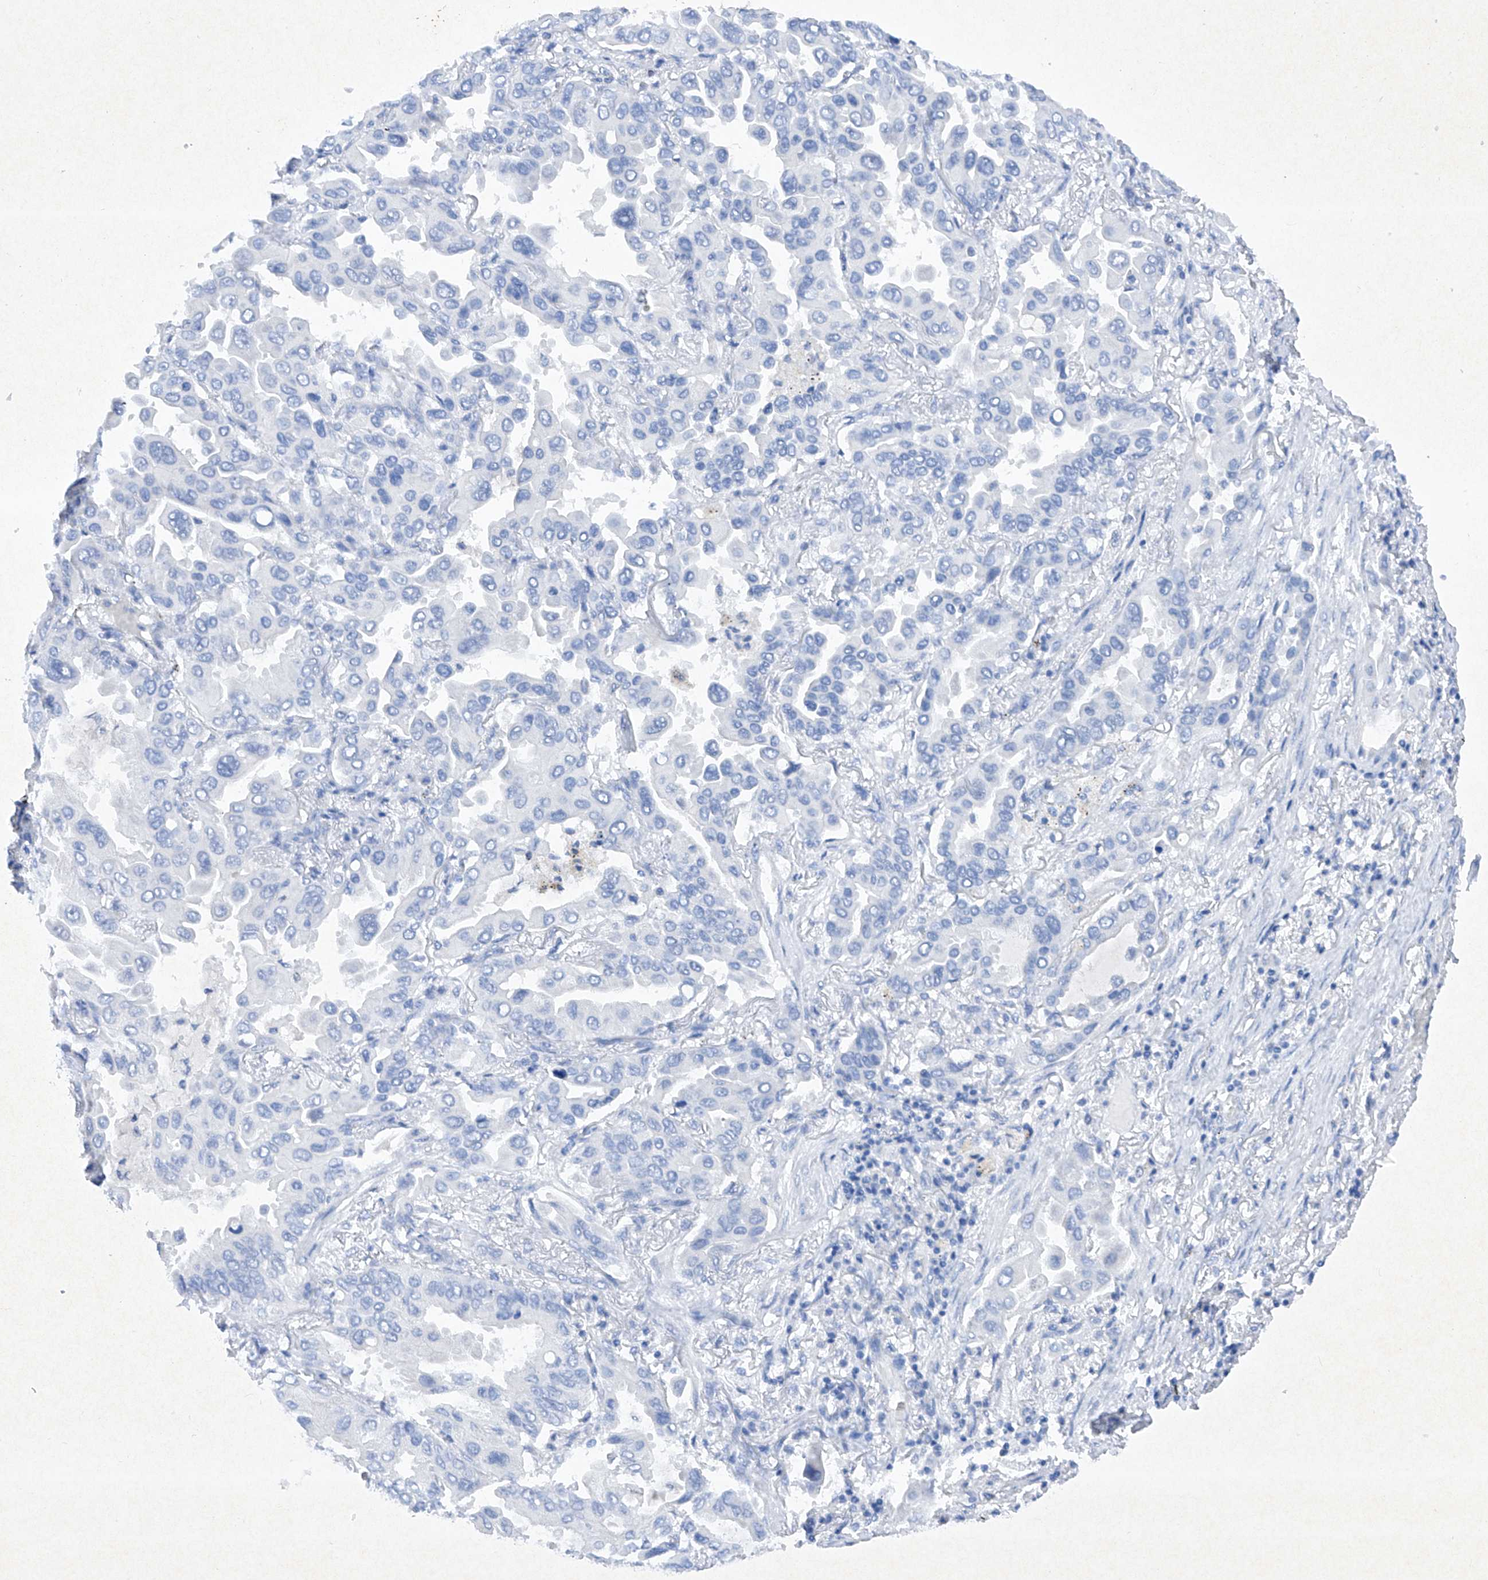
{"staining": {"intensity": "negative", "quantity": "none", "location": "none"}, "tissue": "lung cancer", "cell_type": "Tumor cells", "image_type": "cancer", "snomed": [{"axis": "morphology", "description": "Adenocarcinoma, NOS"}, {"axis": "topography", "description": "Lung"}], "caption": "Human lung cancer stained for a protein using immunohistochemistry (IHC) displays no positivity in tumor cells.", "gene": "BARX2", "patient": {"sex": "male", "age": 64}}